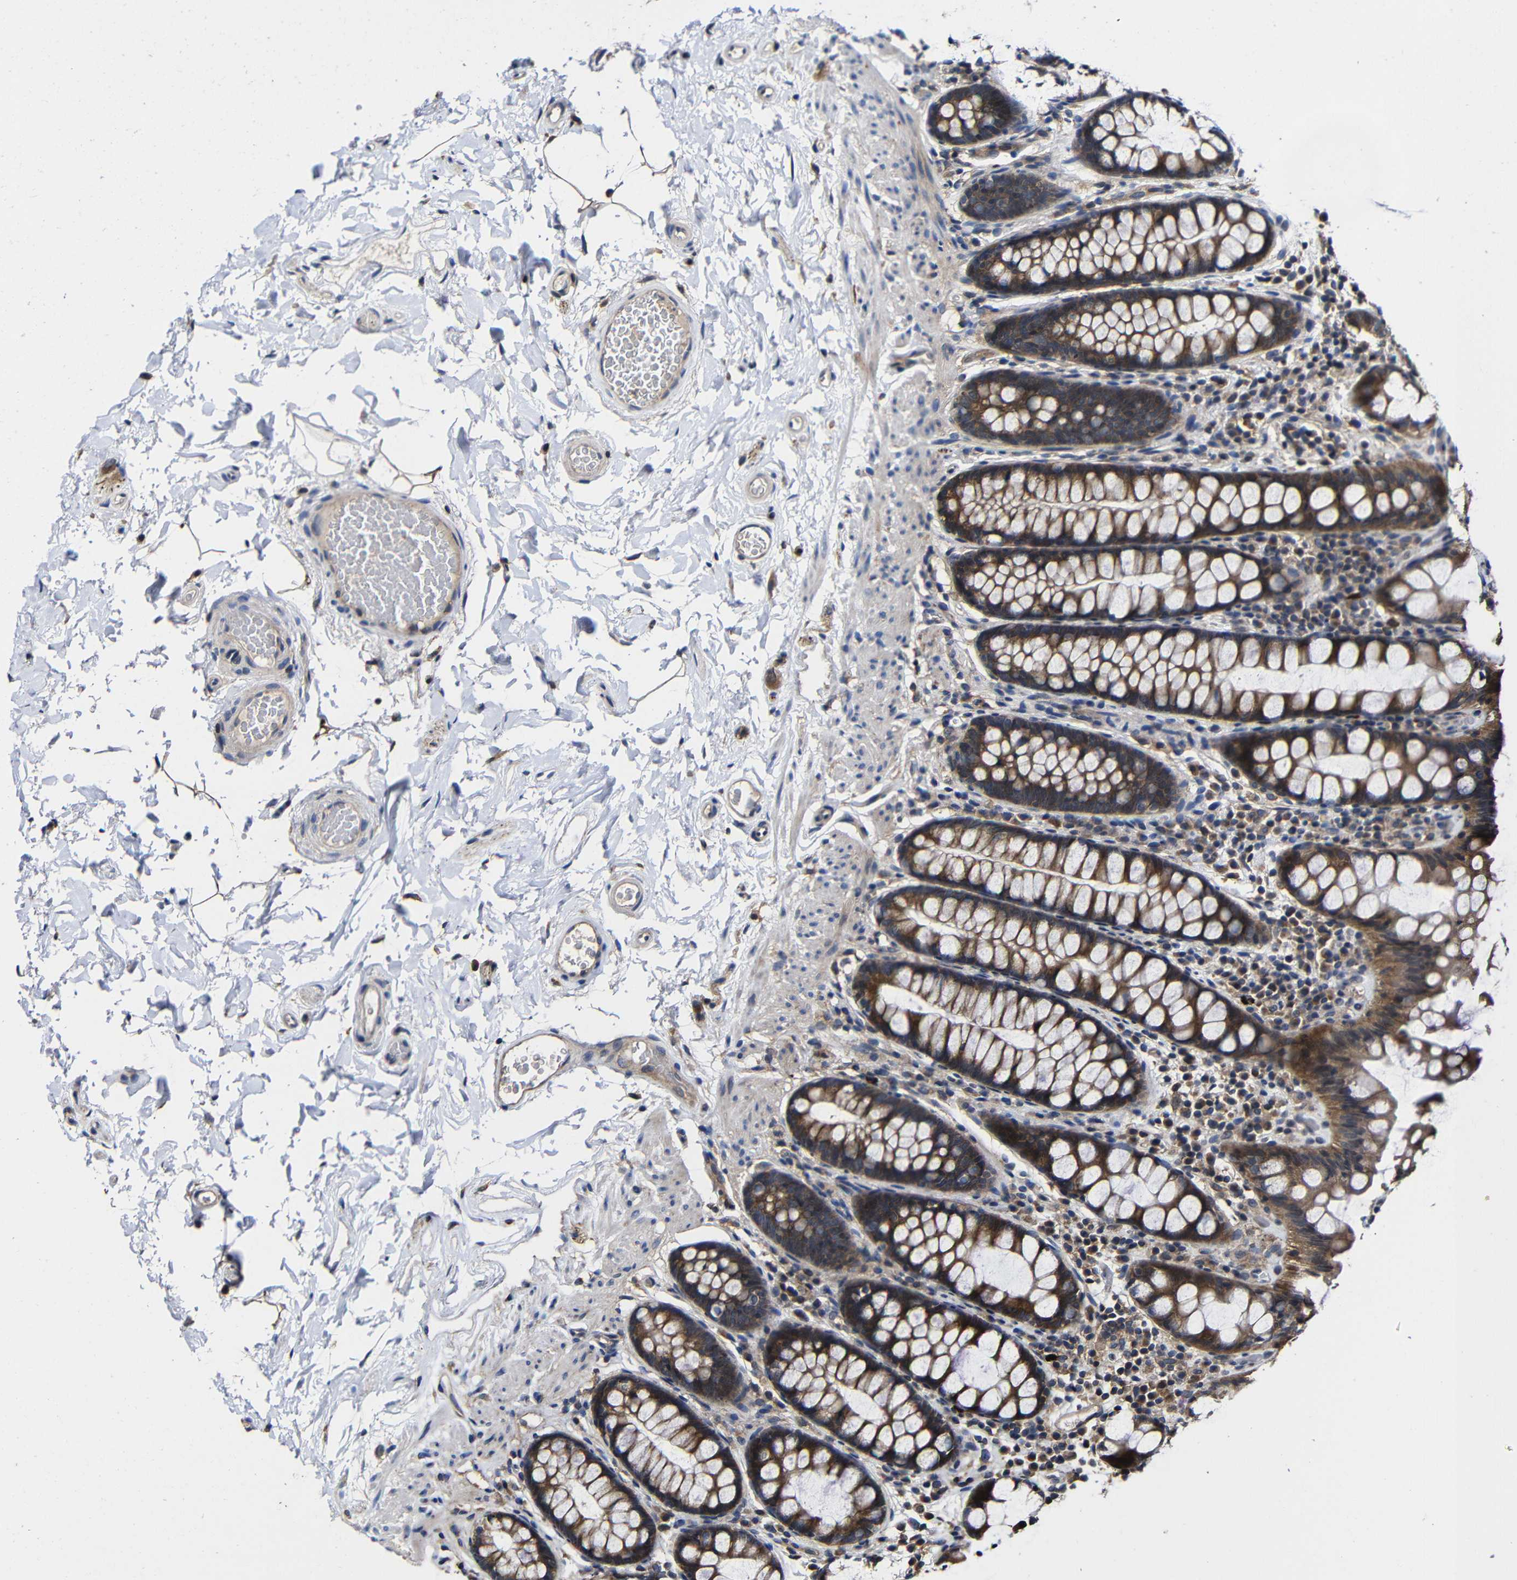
{"staining": {"intensity": "moderate", "quantity": "25%-75%", "location": "cytoplasmic/membranous"}, "tissue": "colon", "cell_type": "Endothelial cells", "image_type": "normal", "snomed": [{"axis": "morphology", "description": "Normal tissue, NOS"}, {"axis": "topography", "description": "Colon"}], "caption": "Immunohistochemical staining of benign colon shows medium levels of moderate cytoplasmic/membranous positivity in about 25%-75% of endothelial cells. The staining was performed using DAB (3,3'-diaminobenzidine), with brown indicating positive protein expression. Nuclei are stained blue with hematoxylin.", "gene": "LPAR5", "patient": {"sex": "female", "age": 80}}